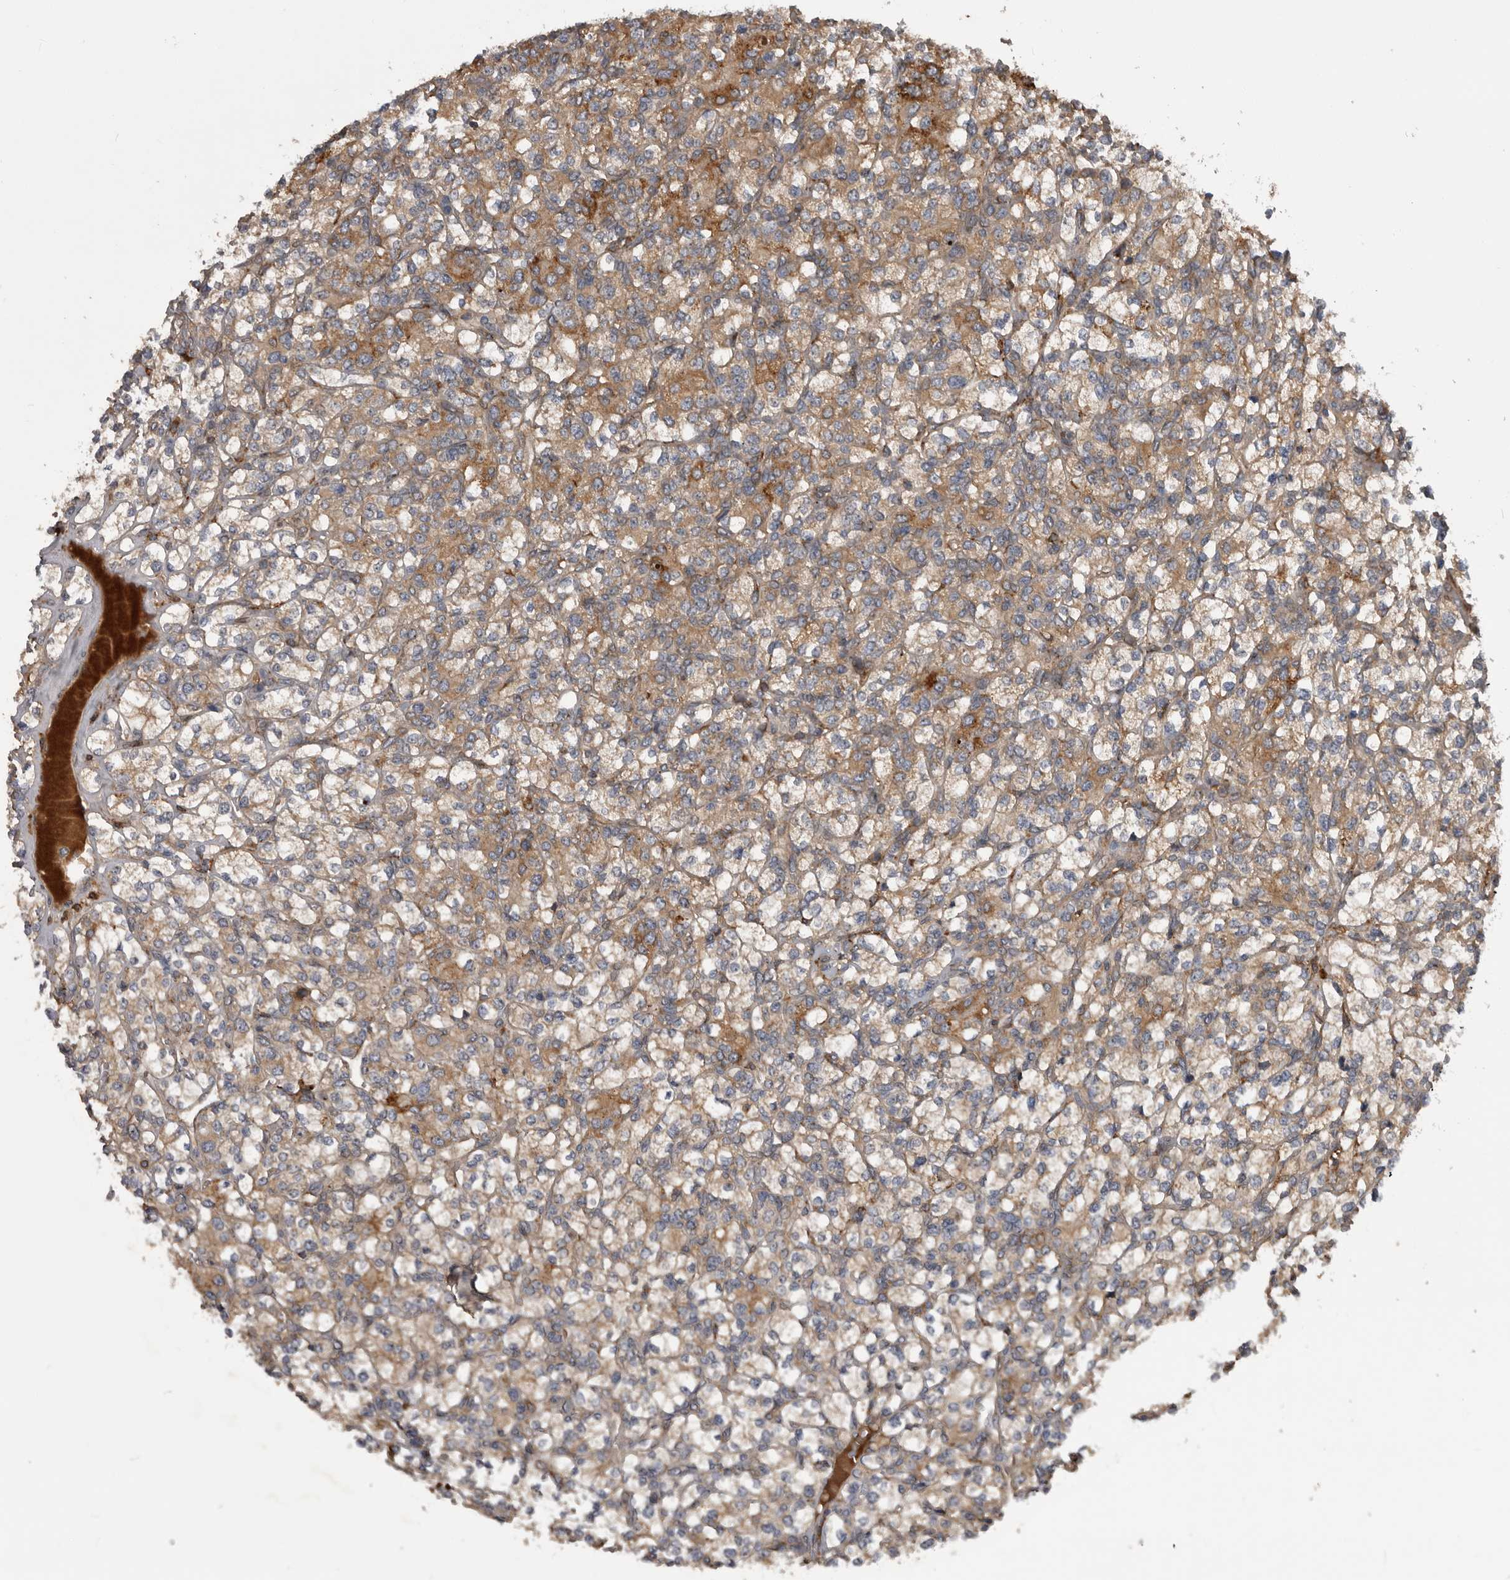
{"staining": {"intensity": "moderate", "quantity": "25%-75%", "location": "cytoplasmic/membranous"}, "tissue": "renal cancer", "cell_type": "Tumor cells", "image_type": "cancer", "snomed": [{"axis": "morphology", "description": "Adenocarcinoma, NOS"}, {"axis": "topography", "description": "Kidney"}], "caption": "Approximately 25%-75% of tumor cells in adenocarcinoma (renal) show moderate cytoplasmic/membranous protein staining as visualized by brown immunohistochemical staining.", "gene": "RAB3GAP2", "patient": {"sex": "male", "age": 77}}